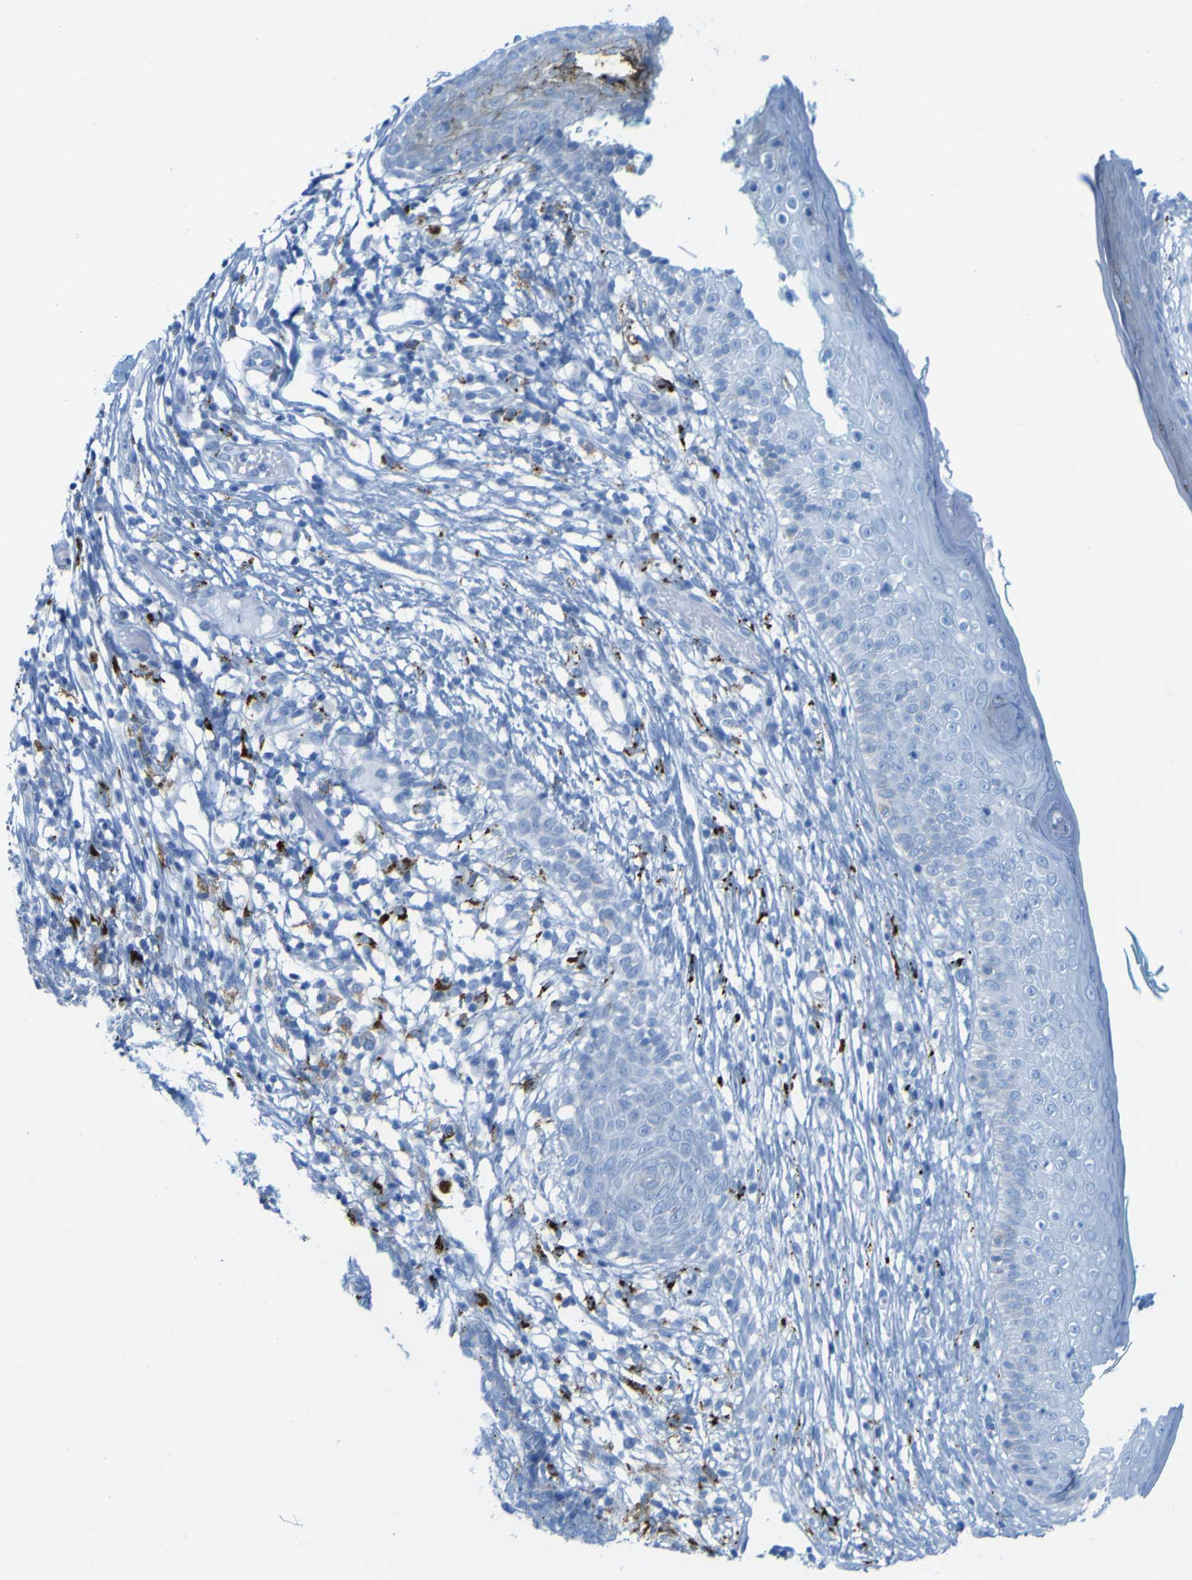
{"staining": {"intensity": "negative", "quantity": "none", "location": "none"}, "tissue": "skin cancer", "cell_type": "Tumor cells", "image_type": "cancer", "snomed": [{"axis": "morphology", "description": "Basal cell carcinoma"}, {"axis": "topography", "description": "Skin"}], "caption": "This histopathology image is of skin basal cell carcinoma stained with IHC to label a protein in brown with the nuclei are counter-stained blue. There is no staining in tumor cells.", "gene": "PLD3", "patient": {"sex": "female", "age": 84}}